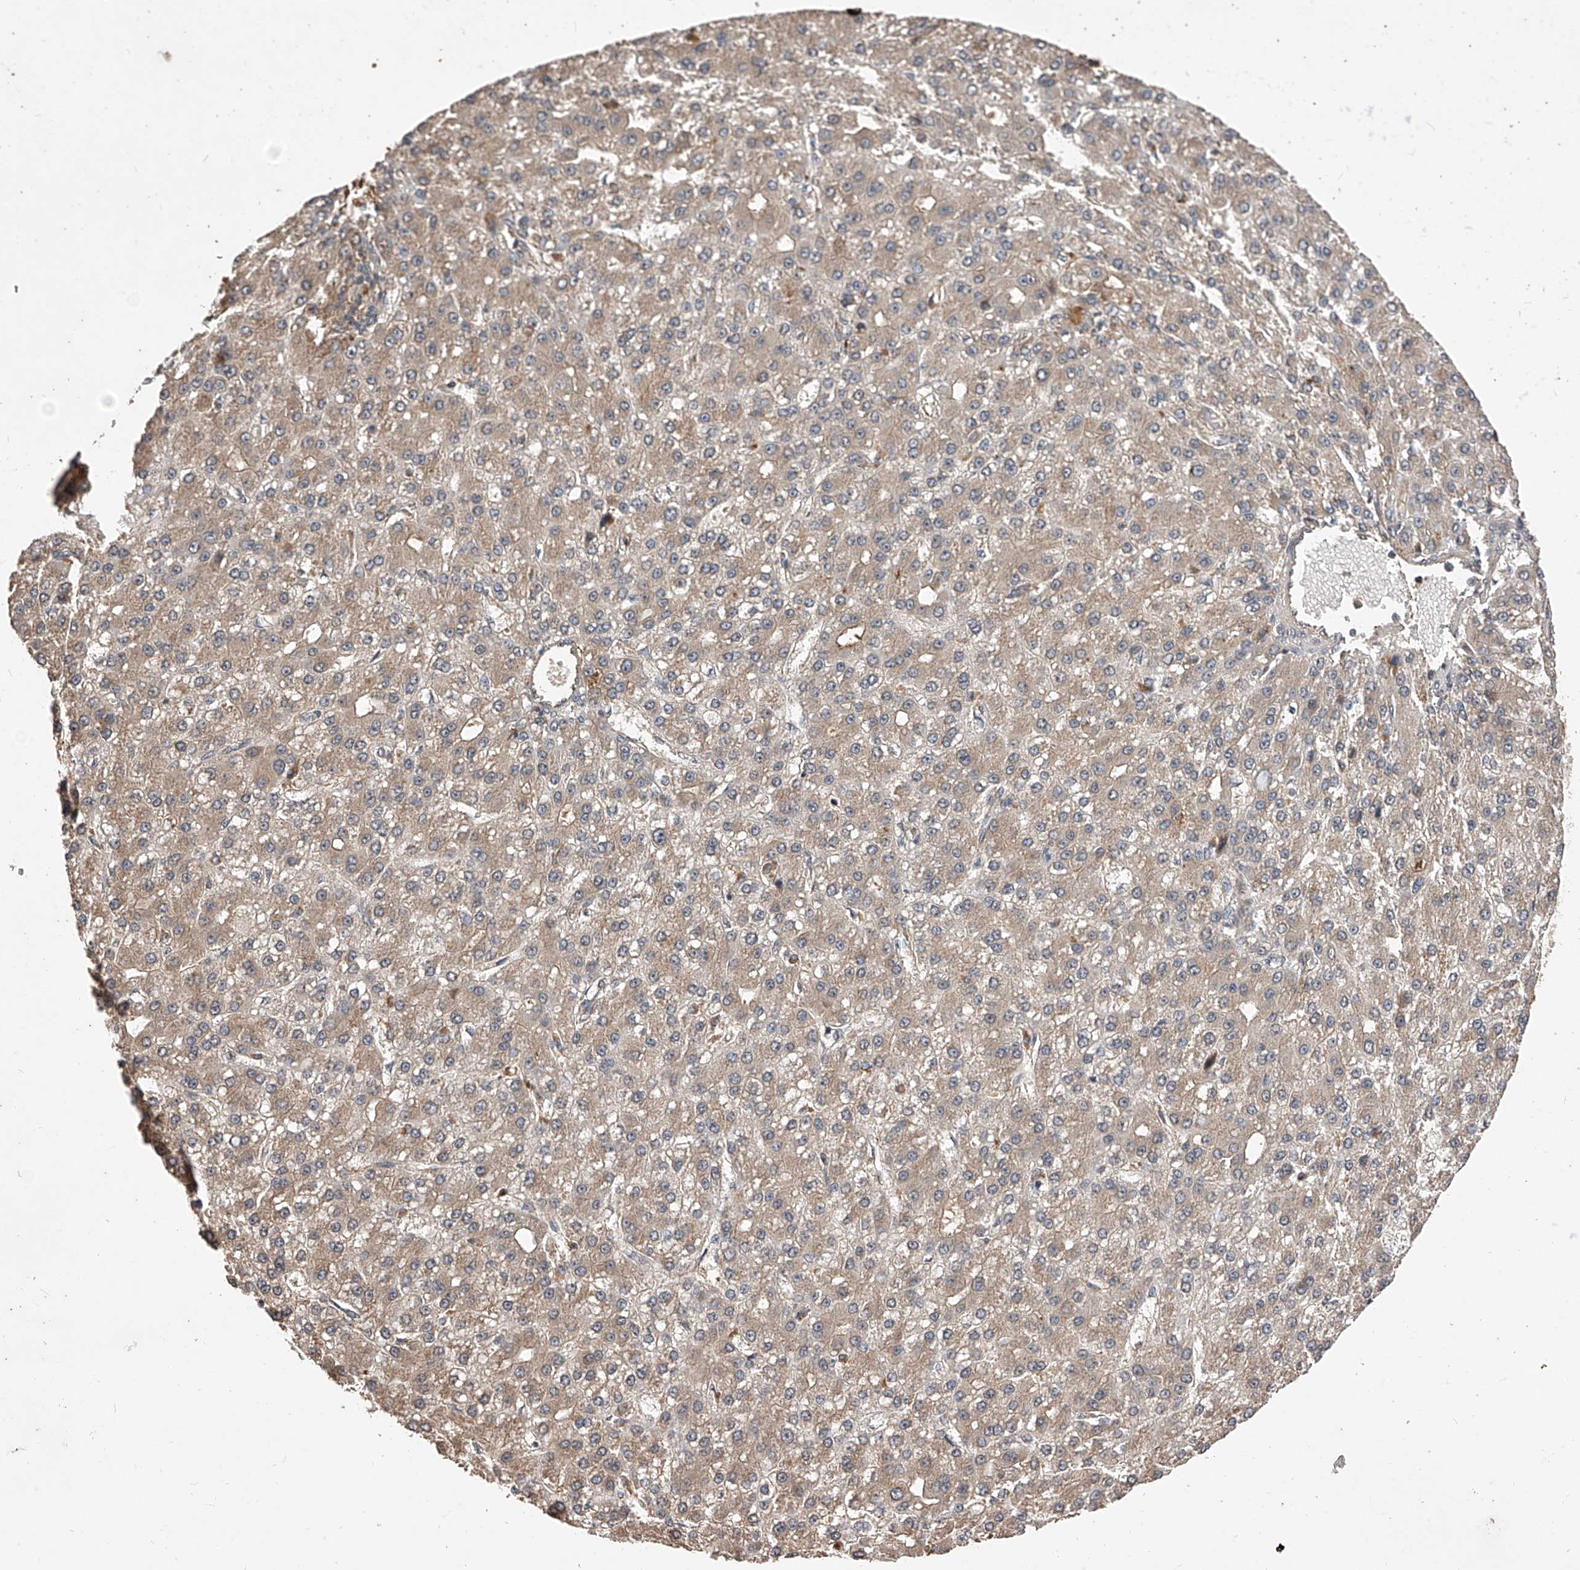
{"staining": {"intensity": "weak", "quantity": ">75%", "location": "cytoplasmic/membranous"}, "tissue": "liver cancer", "cell_type": "Tumor cells", "image_type": "cancer", "snomed": [{"axis": "morphology", "description": "Carcinoma, Hepatocellular, NOS"}, {"axis": "topography", "description": "Liver"}], "caption": "Immunohistochemical staining of human liver cancer exhibits weak cytoplasmic/membranous protein expression in about >75% of tumor cells. Using DAB (brown) and hematoxylin (blue) stains, captured at high magnification using brightfield microscopy.", "gene": "CFAP410", "patient": {"sex": "male", "age": 67}}